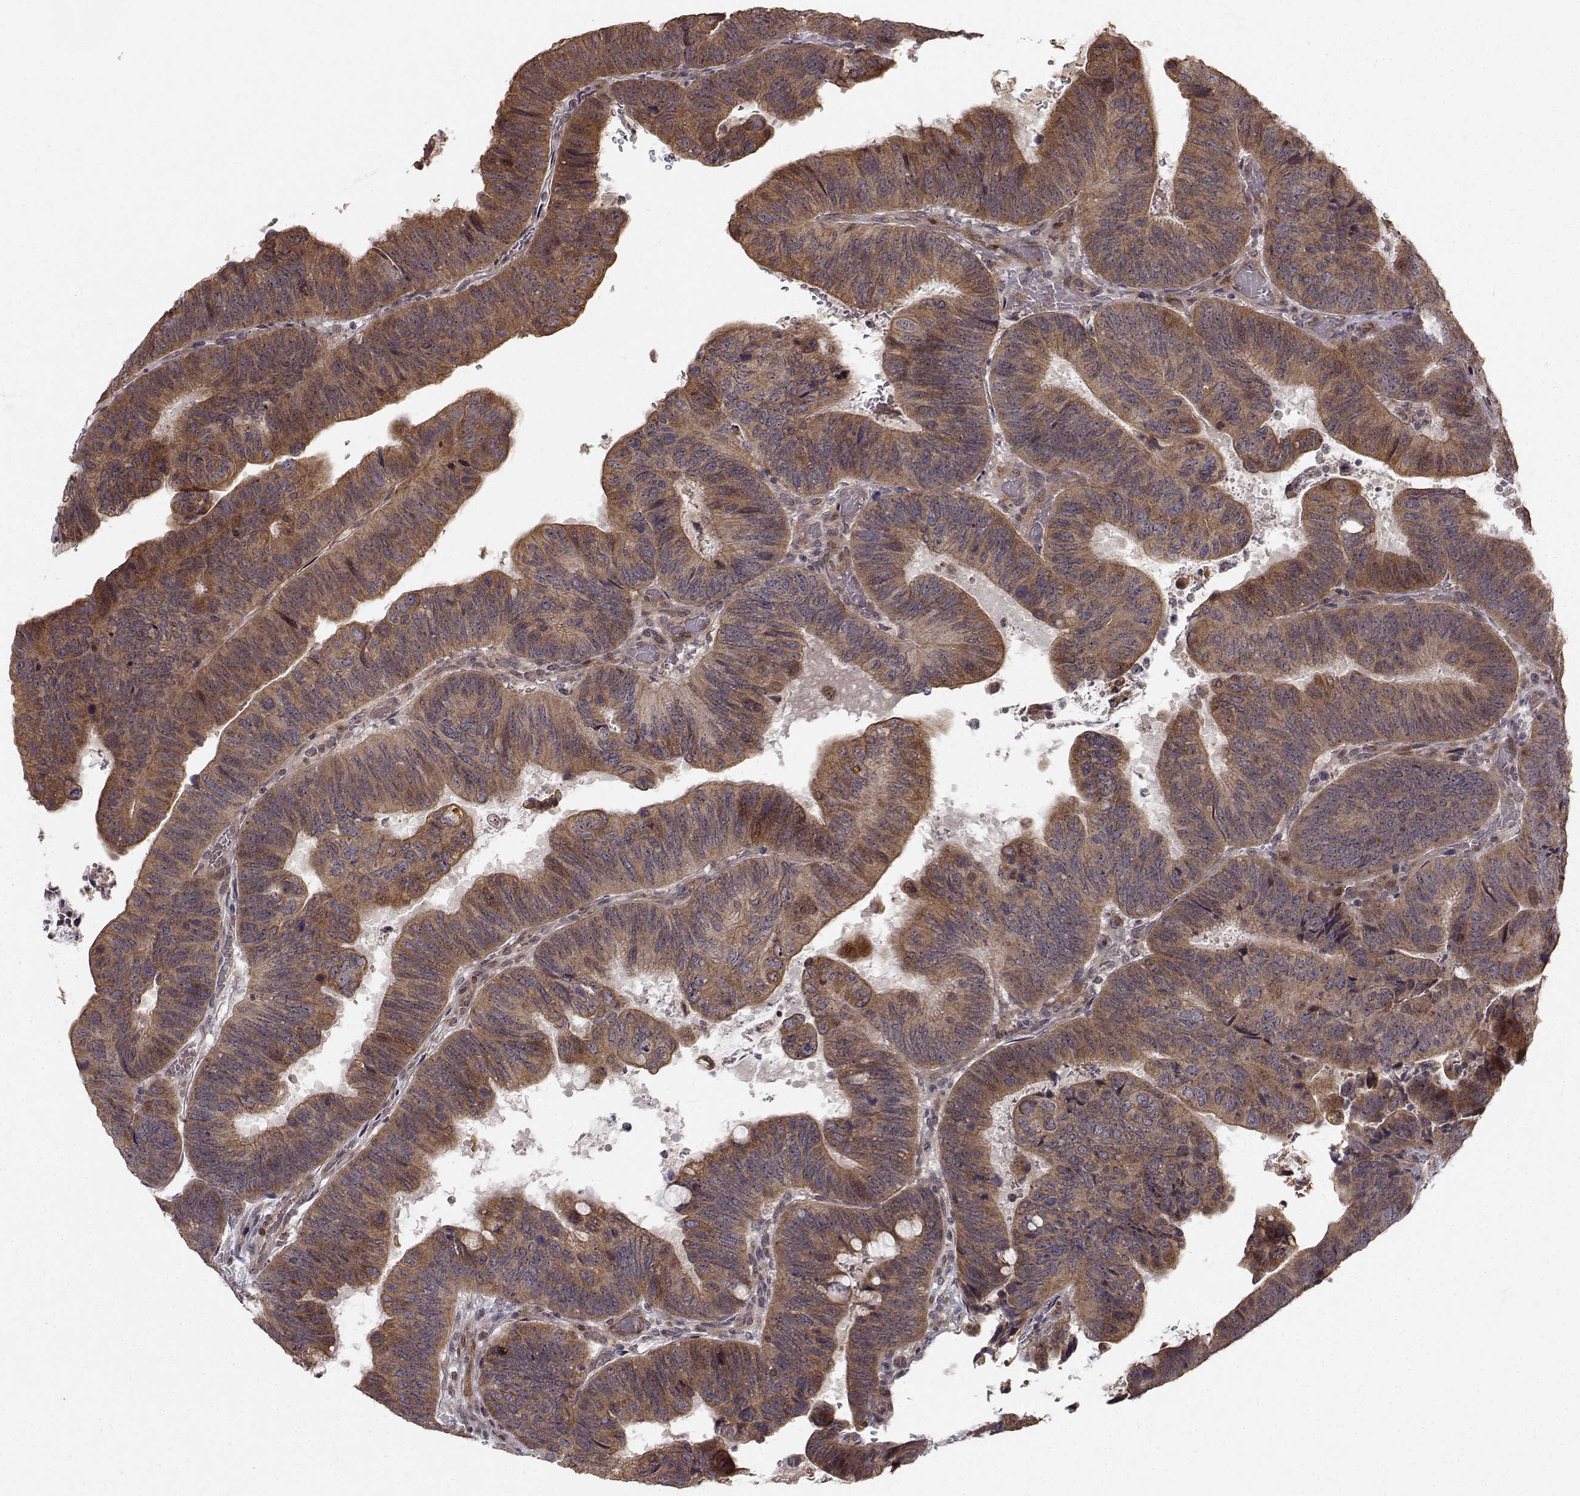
{"staining": {"intensity": "moderate", "quantity": "25%-75%", "location": "cytoplasmic/membranous"}, "tissue": "colorectal cancer", "cell_type": "Tumor cells", "image_type": "cancer", "snomed": [{"axis": "morphology", "description": "Normal tissue, NOS"}, {"axis": "morphology", "description": "Adenocarcinoma, NOS"}, {"axis": "topography", "description": "Rectum"}], "caption": "Protein staining shows moderate cytoplasmic/membranous positivity in about 25%-75% of tumor cells in colorectal cancer (adenocarcinoma).", "gene": "APC", "patient": {"sex": "male", "age": 92}}